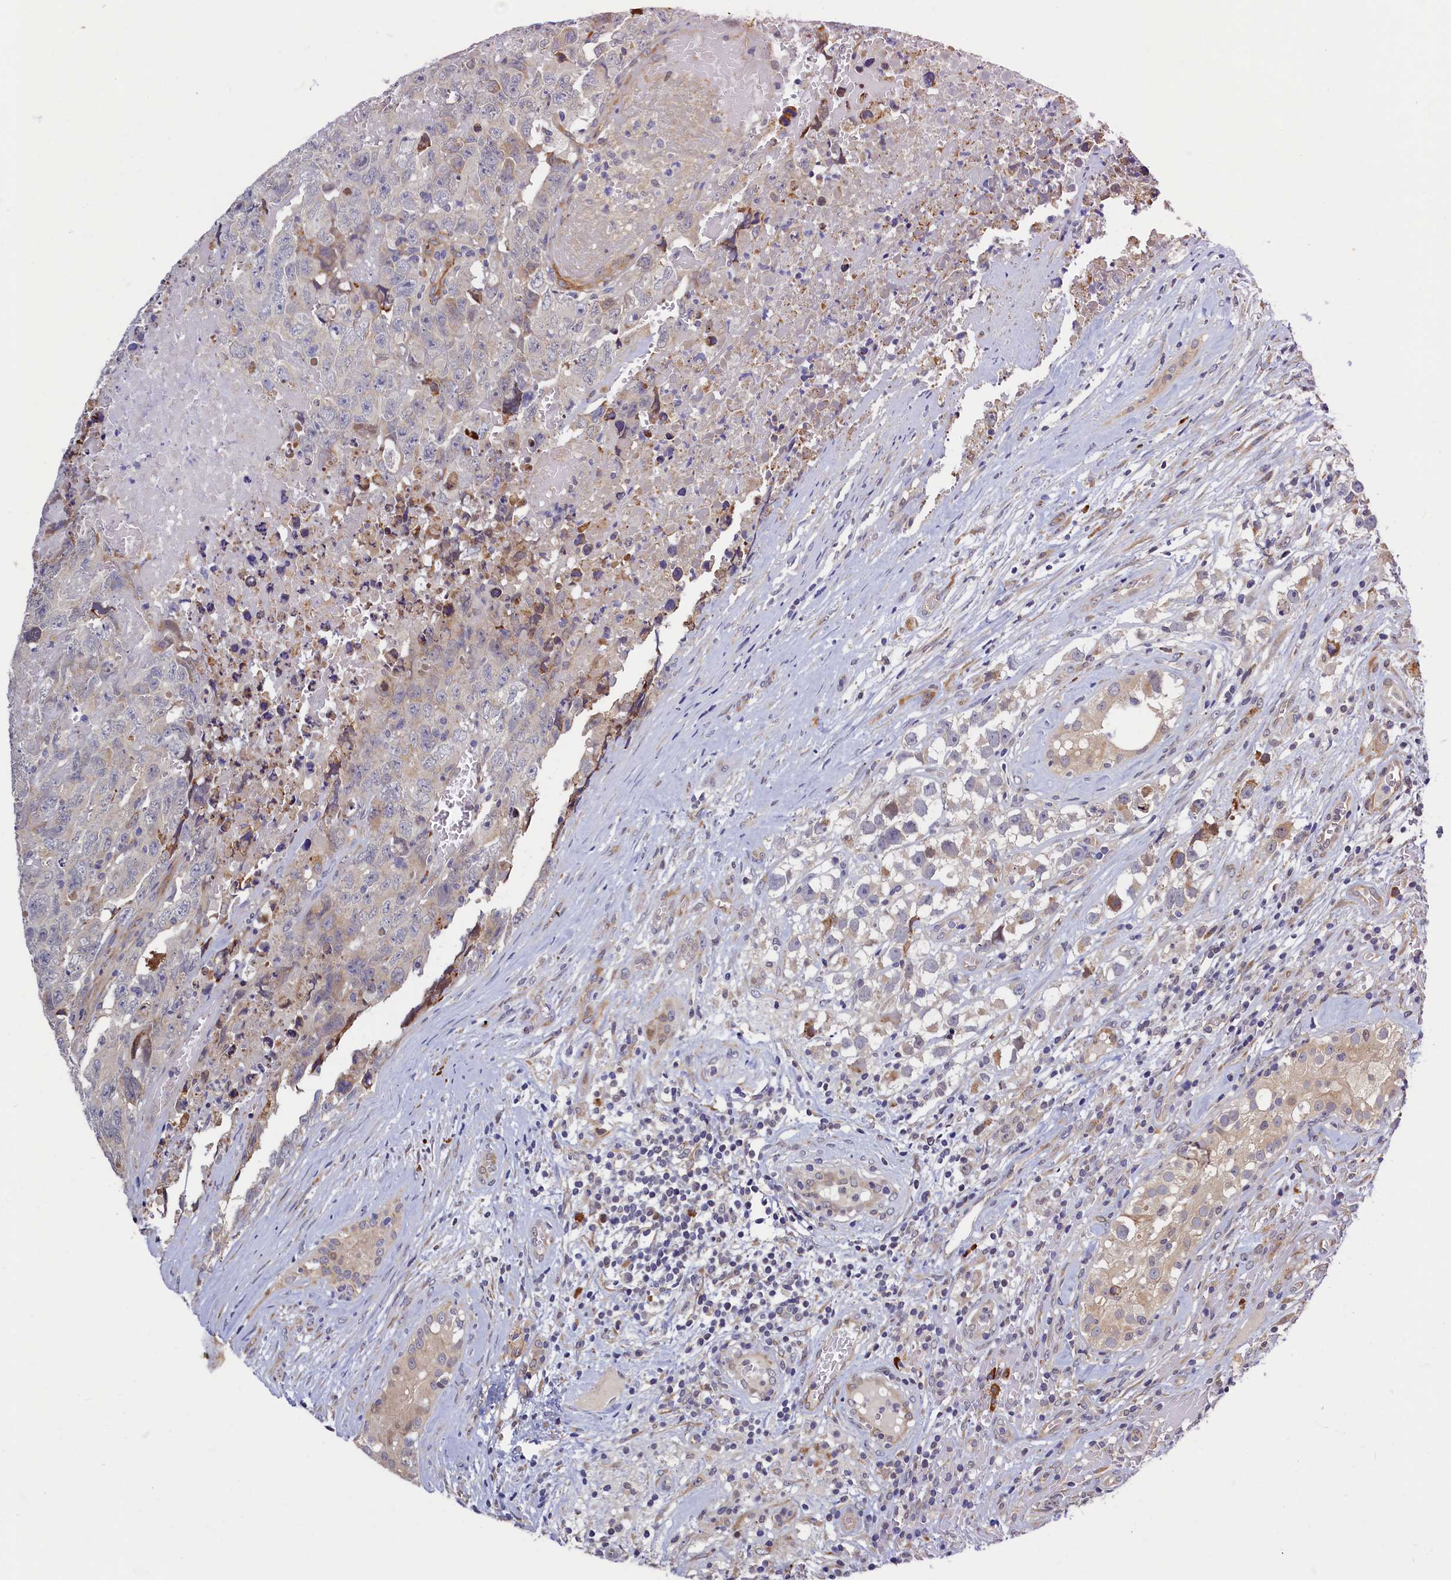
{"staining": {"intensity": "negative", "quantity": "none", "location": "none"}, "tissue": "testis cancer", "cell_type": "Tumor cells", "image_type": "cancer", "snomed": [{"axis": "morphology", "description": "Carcinoma, Embryonal, NOS"}, {"axis": "topography", "description": "Testis"}], "caption": "IHC photomicrograph of neoplastic tissue: testis cancer stained with DAB displays no significant protein staining in tumor cells.", "gene": "SLC16A14", "patient": {"sex": "male", "age": 45}}